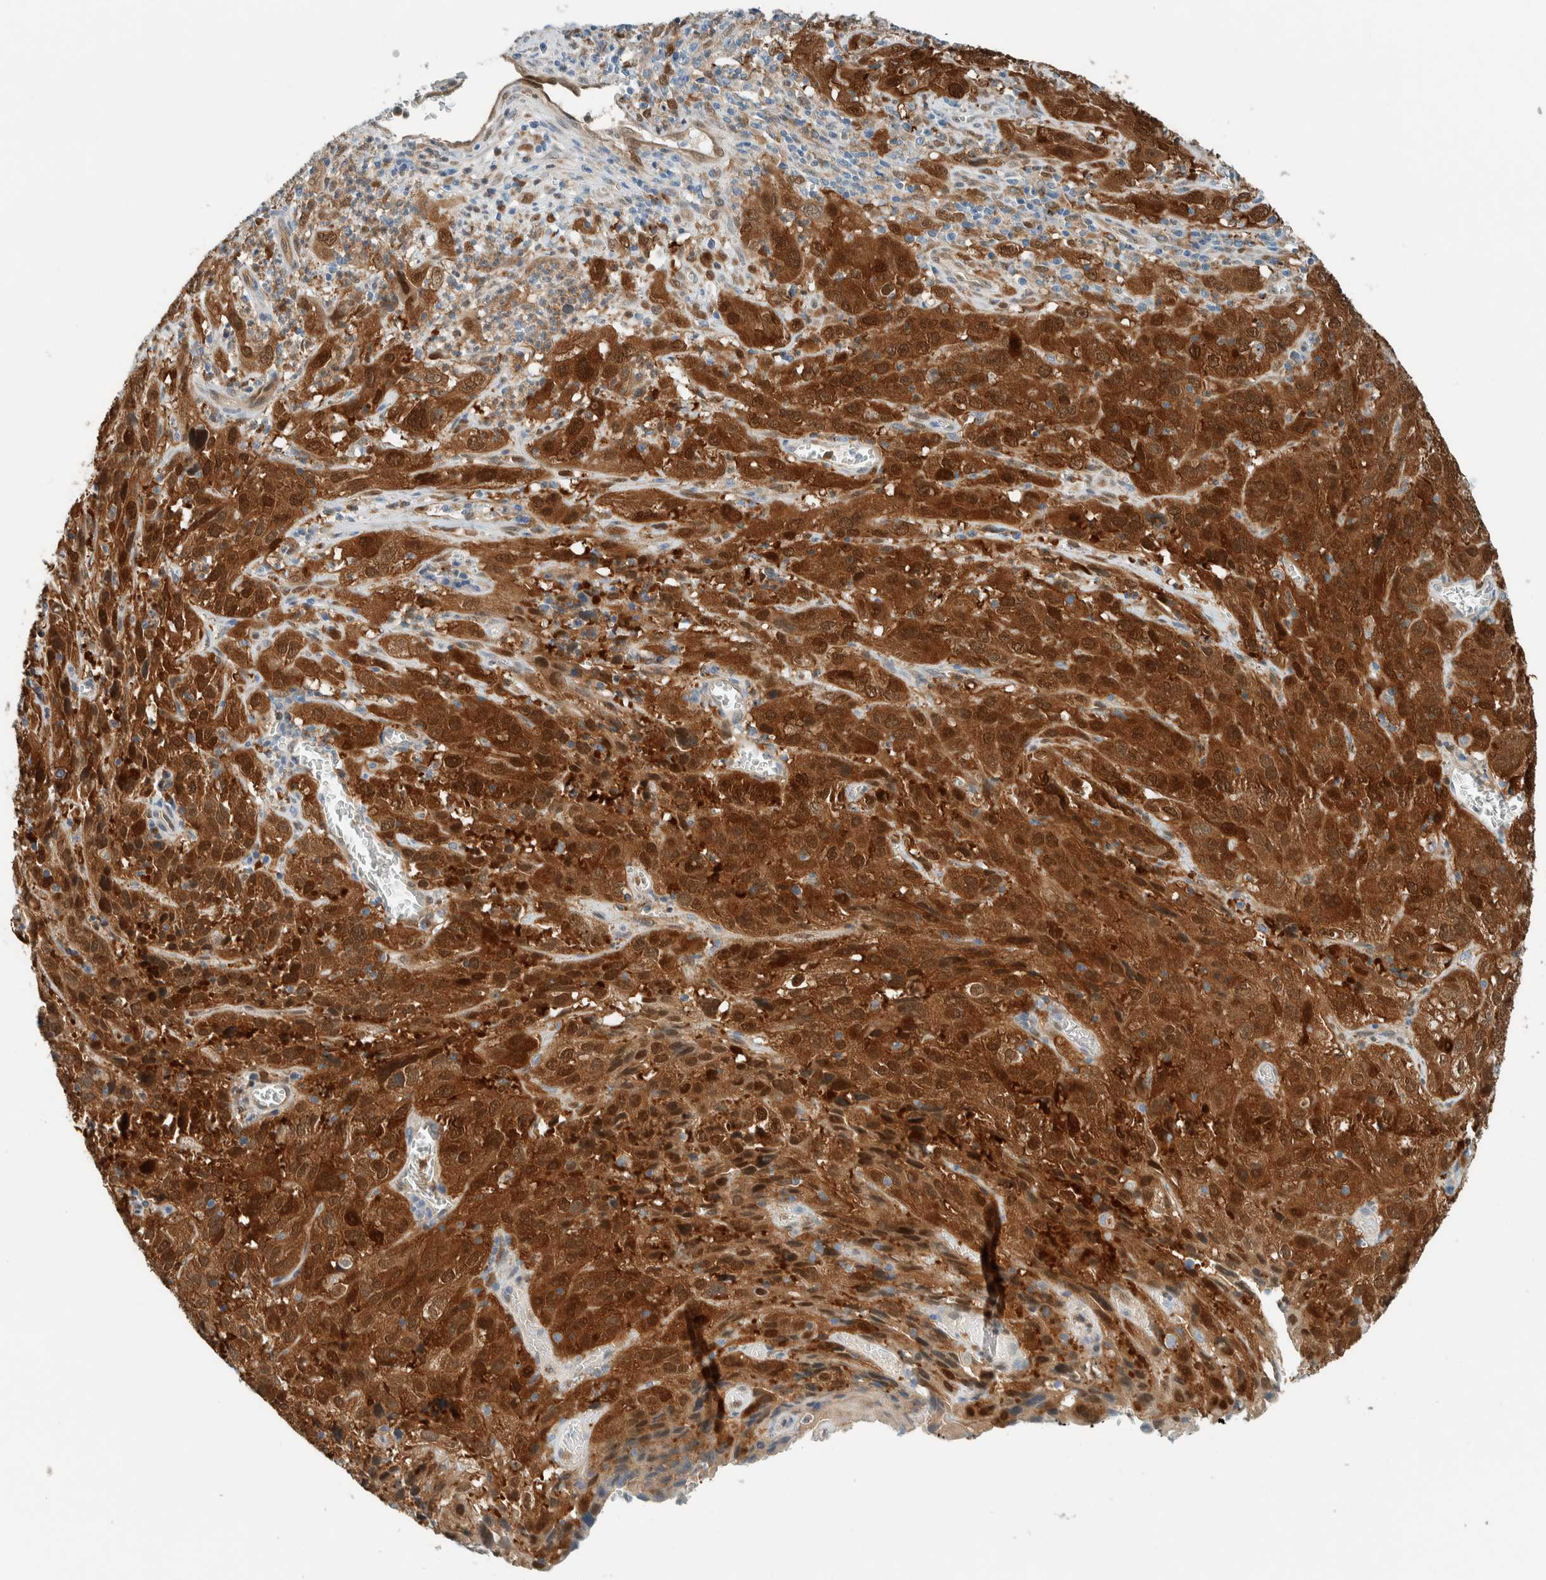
{"staining": {"intensity": "strong", "quantity": ">75%", "location": "cytoplasmic/membranous,nuclear"}, "tissue": "cervical cancer", "cell_type": "Tumor cells", "image_type": "cancer", "snomed": [{"axis": "morphology", "description": "Squamous cell carcinoma, NOS"}, {"axis": "topography", "description": "Cervix"}], "caption": "Cervical cancer was stained to show a protein in brown. There is high levels of strong cytoplasmic/membranous and nuclear staining in about >75% of tumor cells.", "gene": "NXN", "patient": {"sex": "female", "age": 32}}